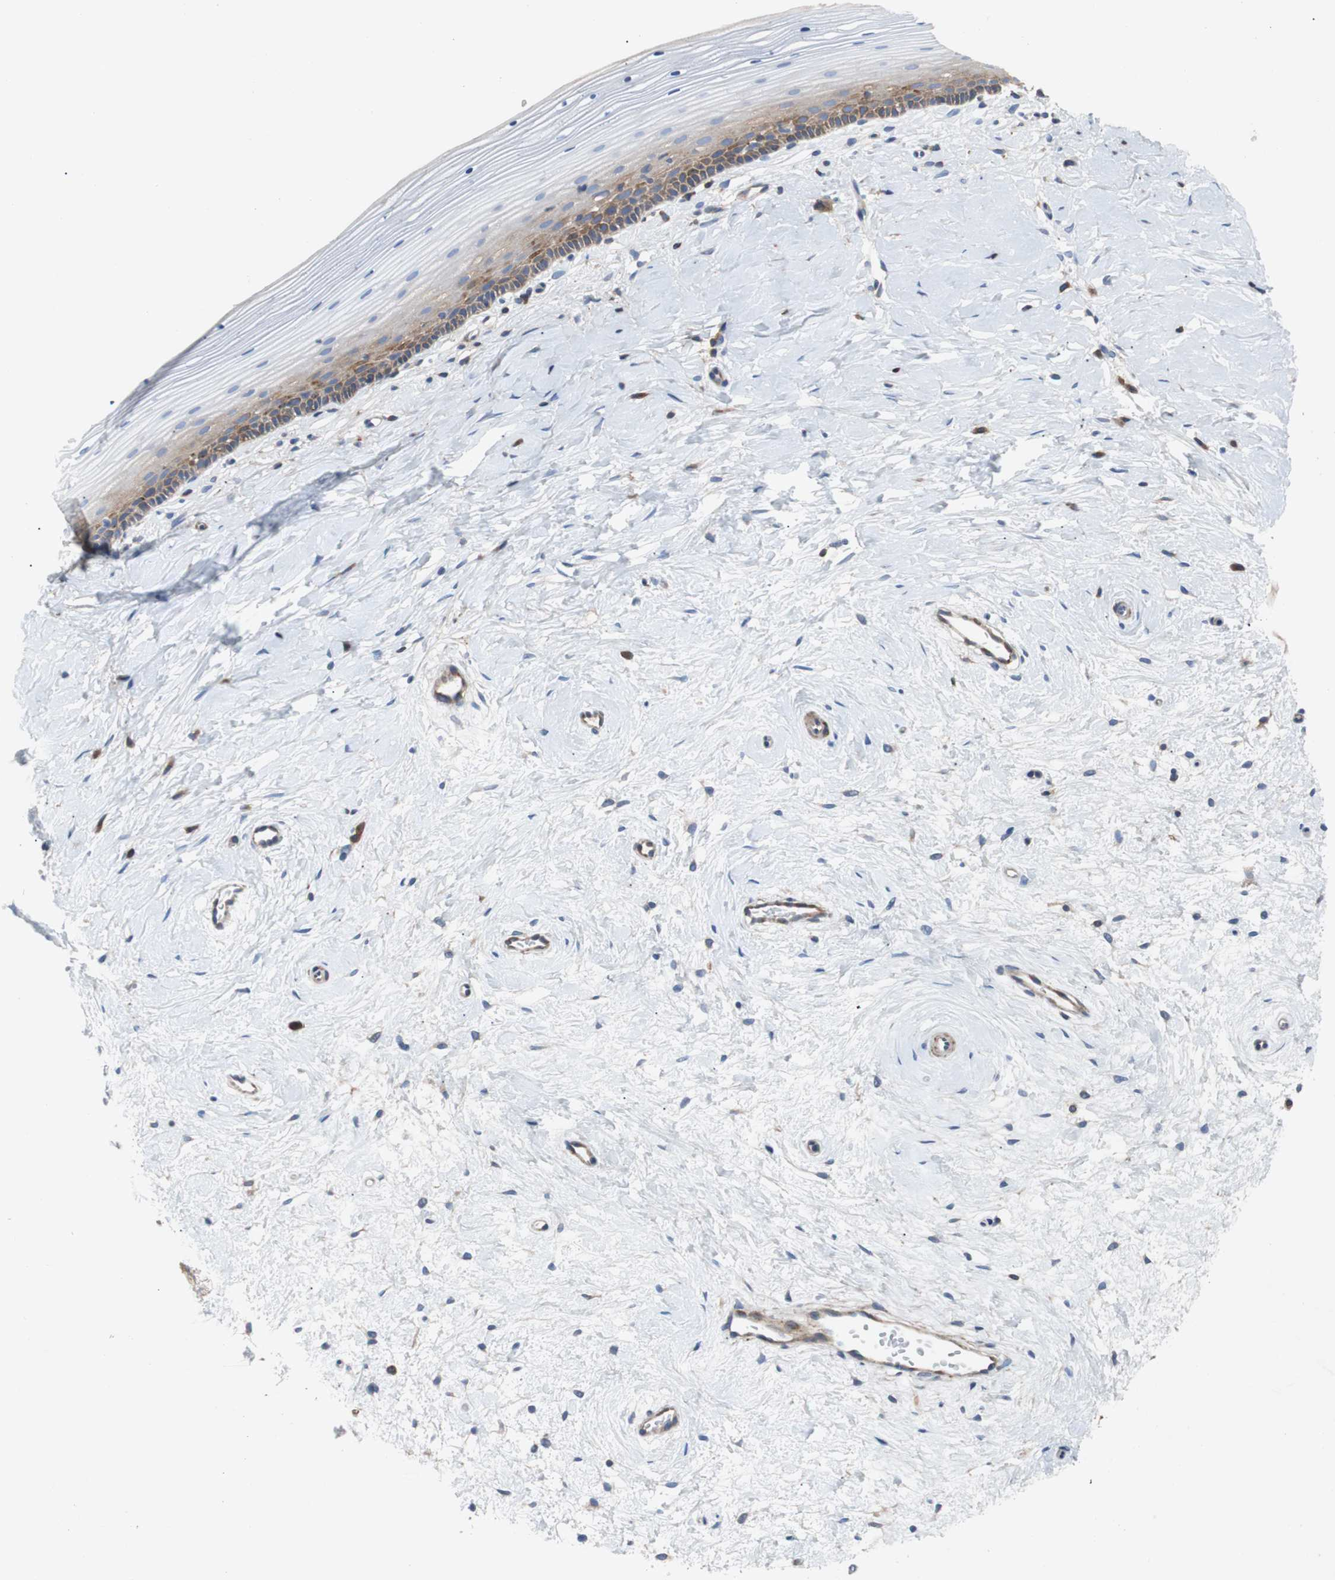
{"staining": {"intensity": "strong", "quantity": "25%-75%", "location": "cytoplasmic/membranous"}, "tissue": "cervix", "cell_type": "Glandular cells", "image_type": "normal", "snomed": [{"axis": "morphology", "description": "Normal tissue, NOS"}, {"axis": "topography", "description": "Cervix"}], "caption": "Cervix stained with a brown dye displays strong cytoplasmic/membranous positive expression in about 25%-75% of glandular cells.", "gene": "GYS1", "patient": {"sex": "female", "age": 39}}